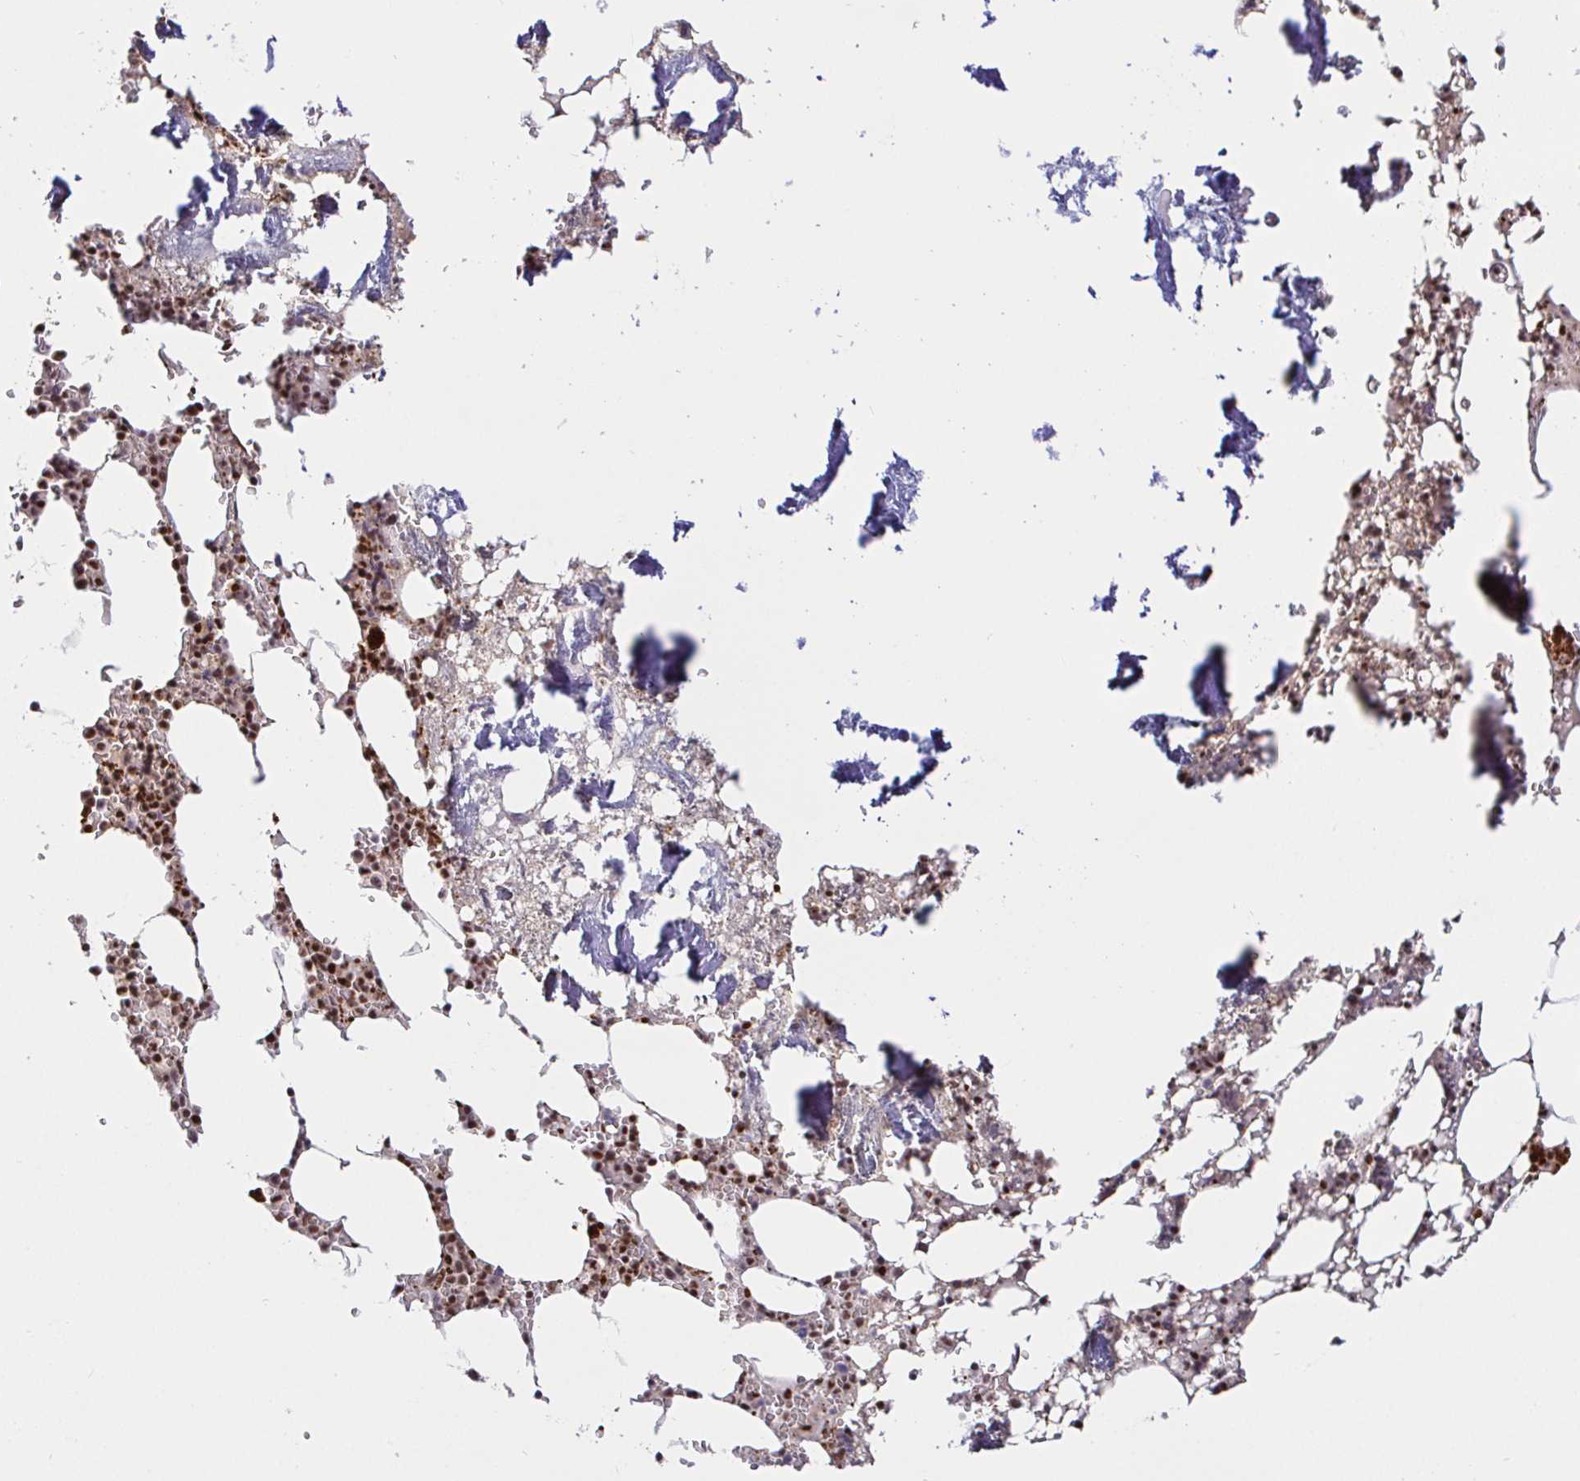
{"staining": {"intensity": "strong", "quantity": ">75%", "location": "cytoplasmic/membranous,nuclear"}, "tissue": "bone marrow", "cell_type": "Hematopoietic cells", "image_type": "normal", "snomed": [{"axis": "morphology", "description": "Normal tissue, NOS"}, {"axis": "topography", "description": "Bone marrow"}], "caption": "An IHC photomicrograph of normal tissue is shown. Protein staining in brown labels strong cytoplasmic/membranous,nuclear positivity in bone marrow within hematopoietic cells.", "gene": "SP3", "patient": {"sex": "male", "age": 64}}